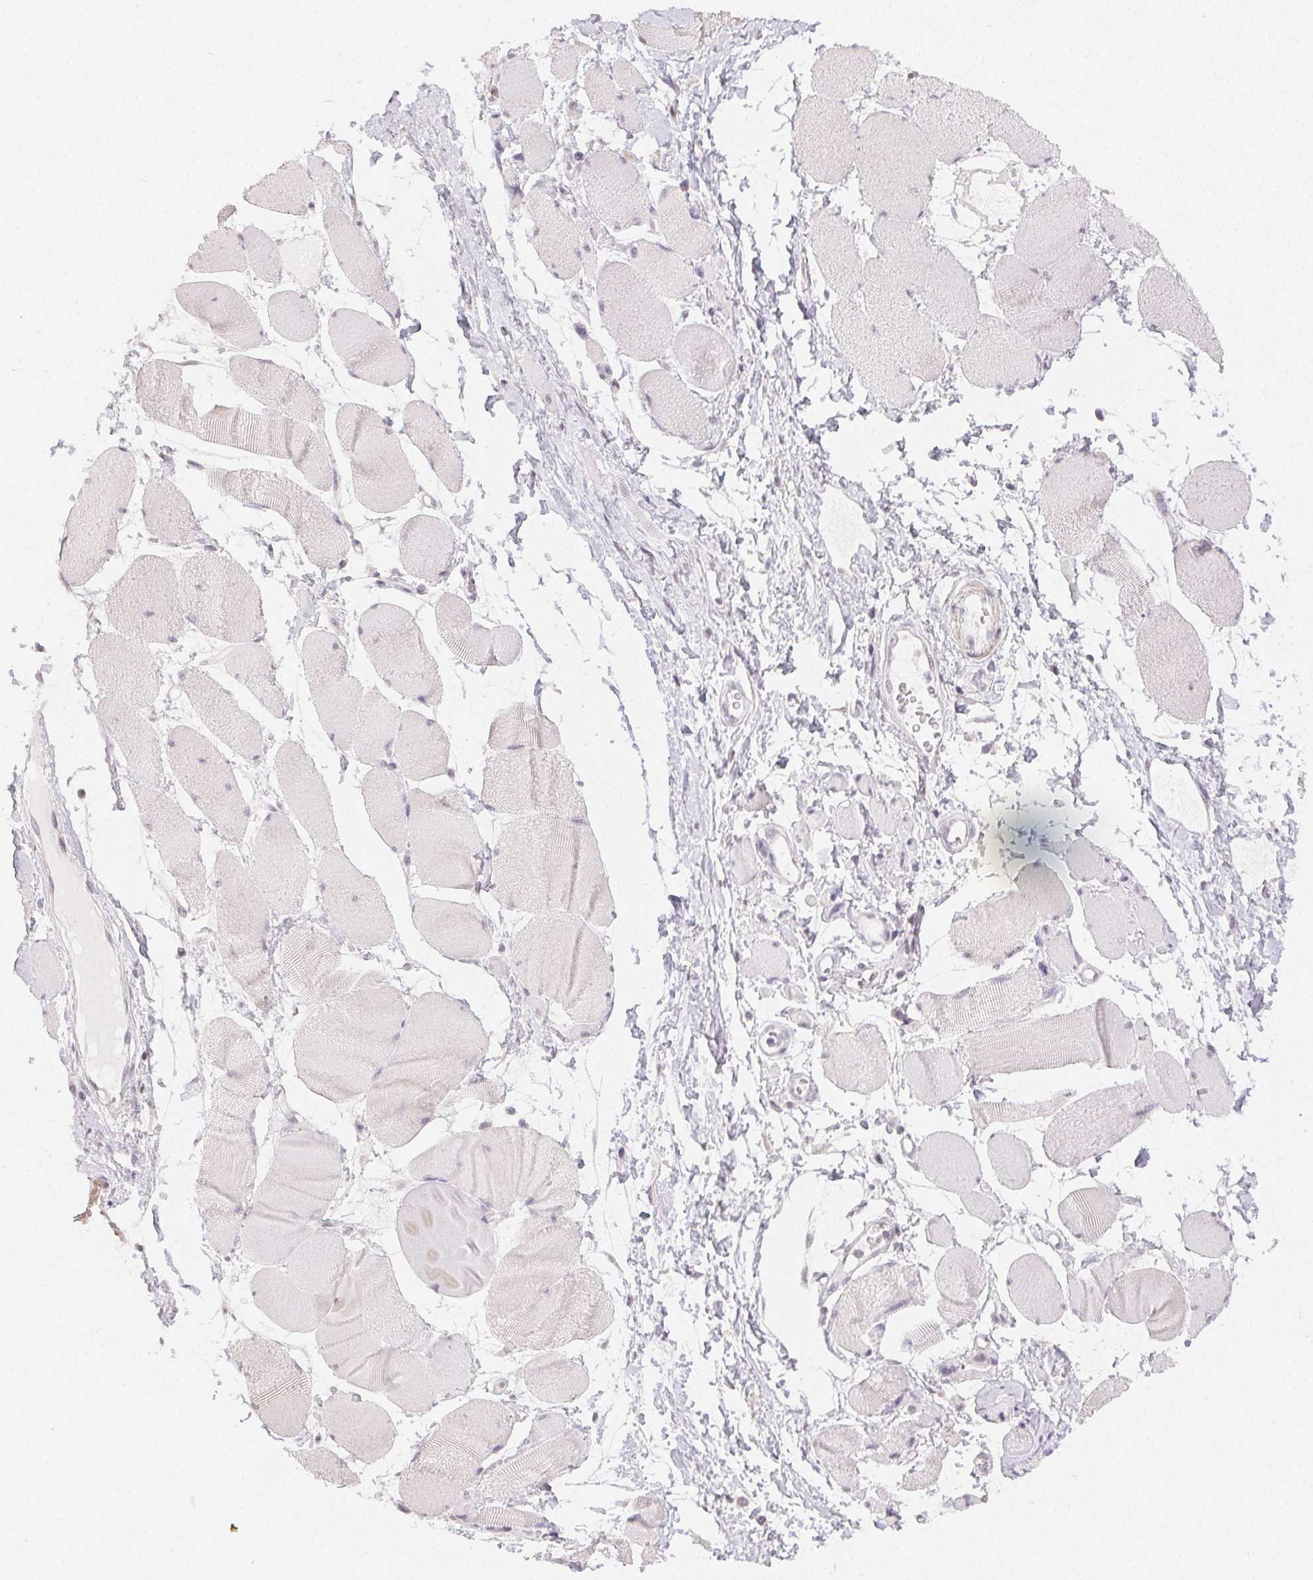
{"staining": {"intensity": "negative", "quantity": "none", "location": "none"}, "tissue": "skeletal muscle", "cell_type": "Myocytes", "image_type": "normal", "snomed": [{"axis": "morphology", "description": "Normal tissue, NOS"}, {"axis": "topography", "description": "Skeletal muscle"}], "caption": "Photomicrograph shows no protein expression in myocytes of normal skeletal muscle.", "gene": "TMEM174", "patient": {"sex": "female", "age": 75}}